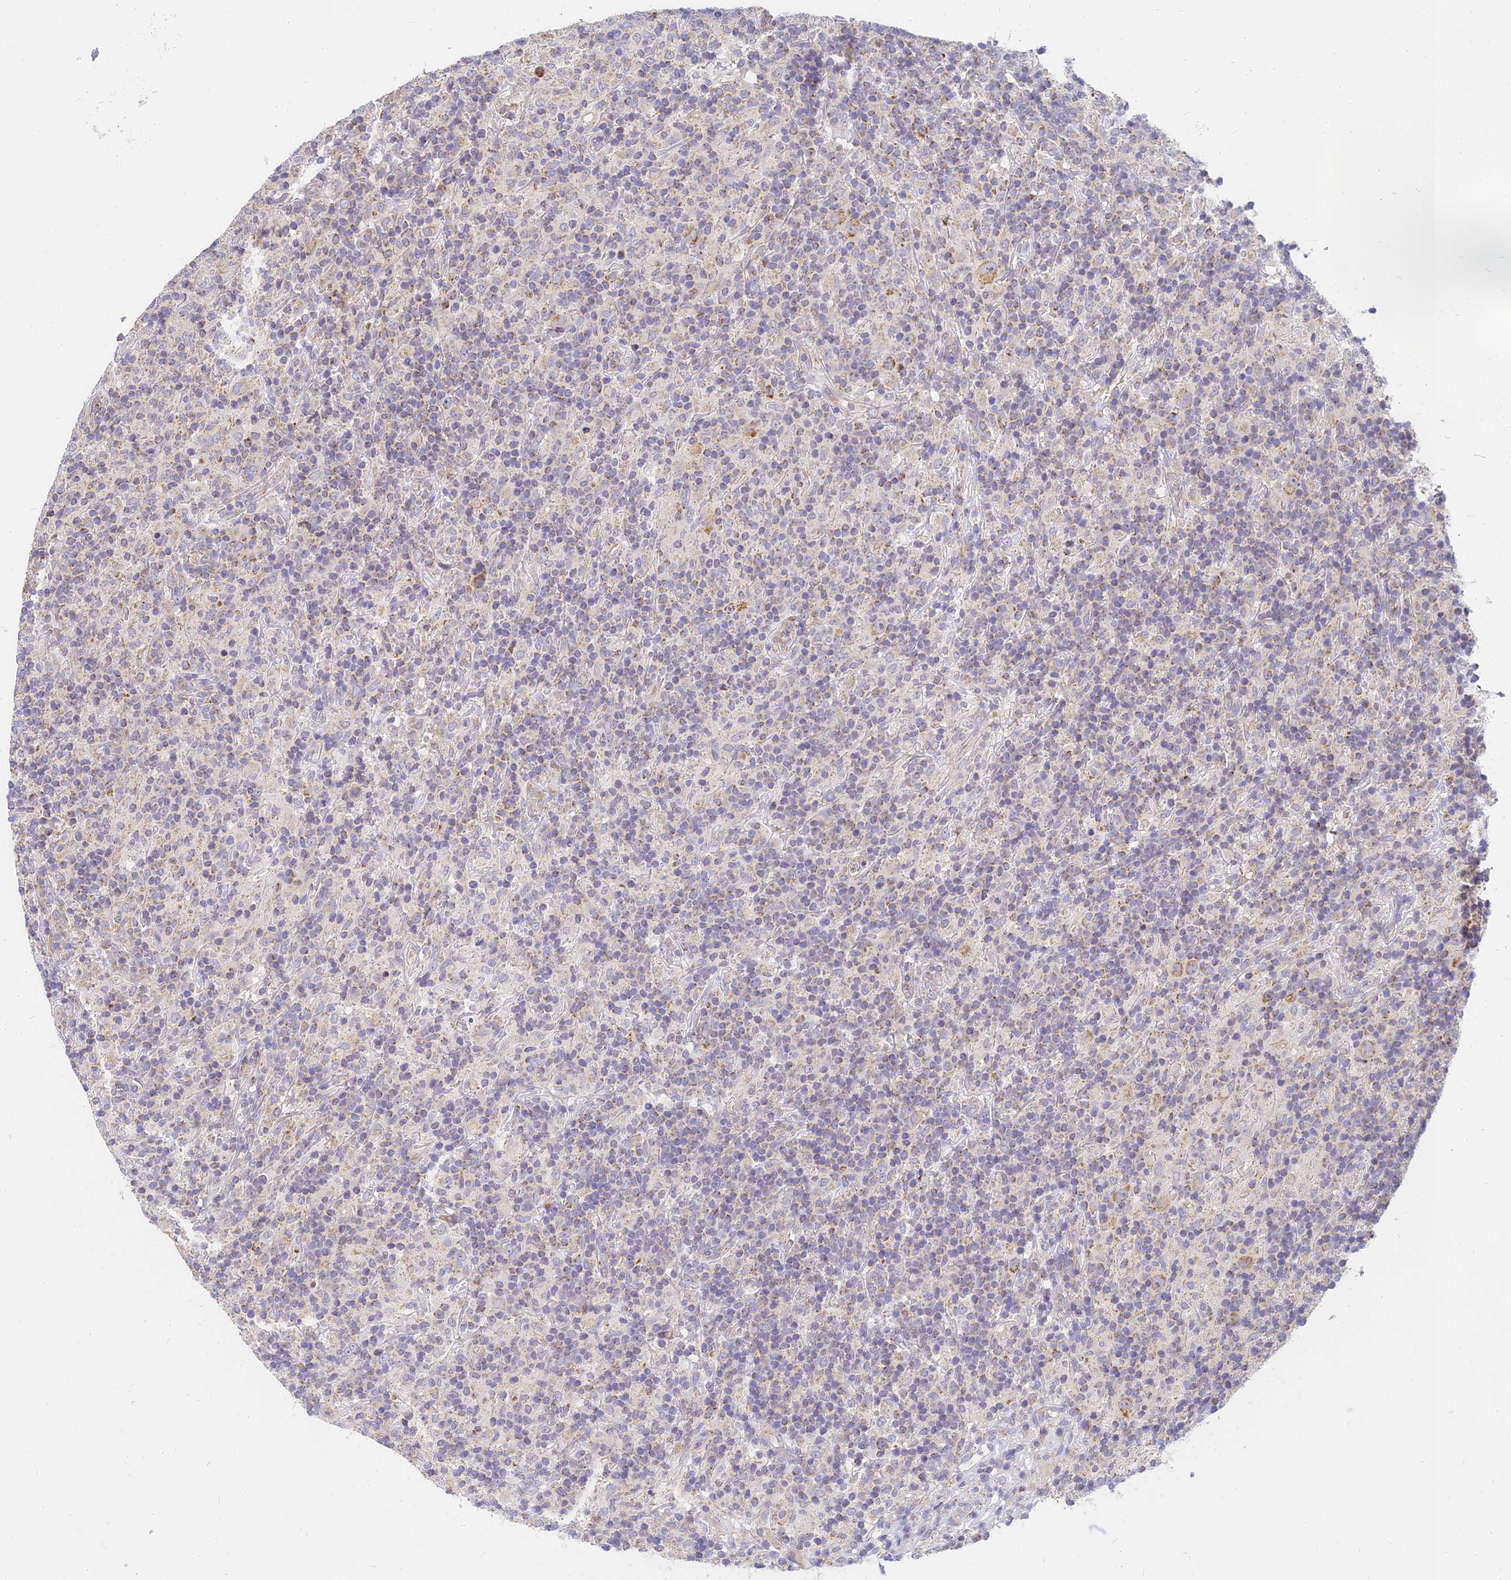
{"staining": {"intensity": "weak", "quantity": "25%-75%", "location": "cytoplasmic/membranous"}, "tissue": "lymphoma", "cell_type": "Tumor cells", "image_type": "cancer", "snomed": [{"axis": "morphology", "description": "Hodgkin's disease, NOS"}, {"axis": "topography", "description": "Lymph node"}], "caption": "This is a micrograph of IHC staining of lymphoma, which shows weak positivity in the cytoplasmic/membranous of tumor cells.", "gene": "MRPL15", "patient": {"sex": "male", "age": 70}}